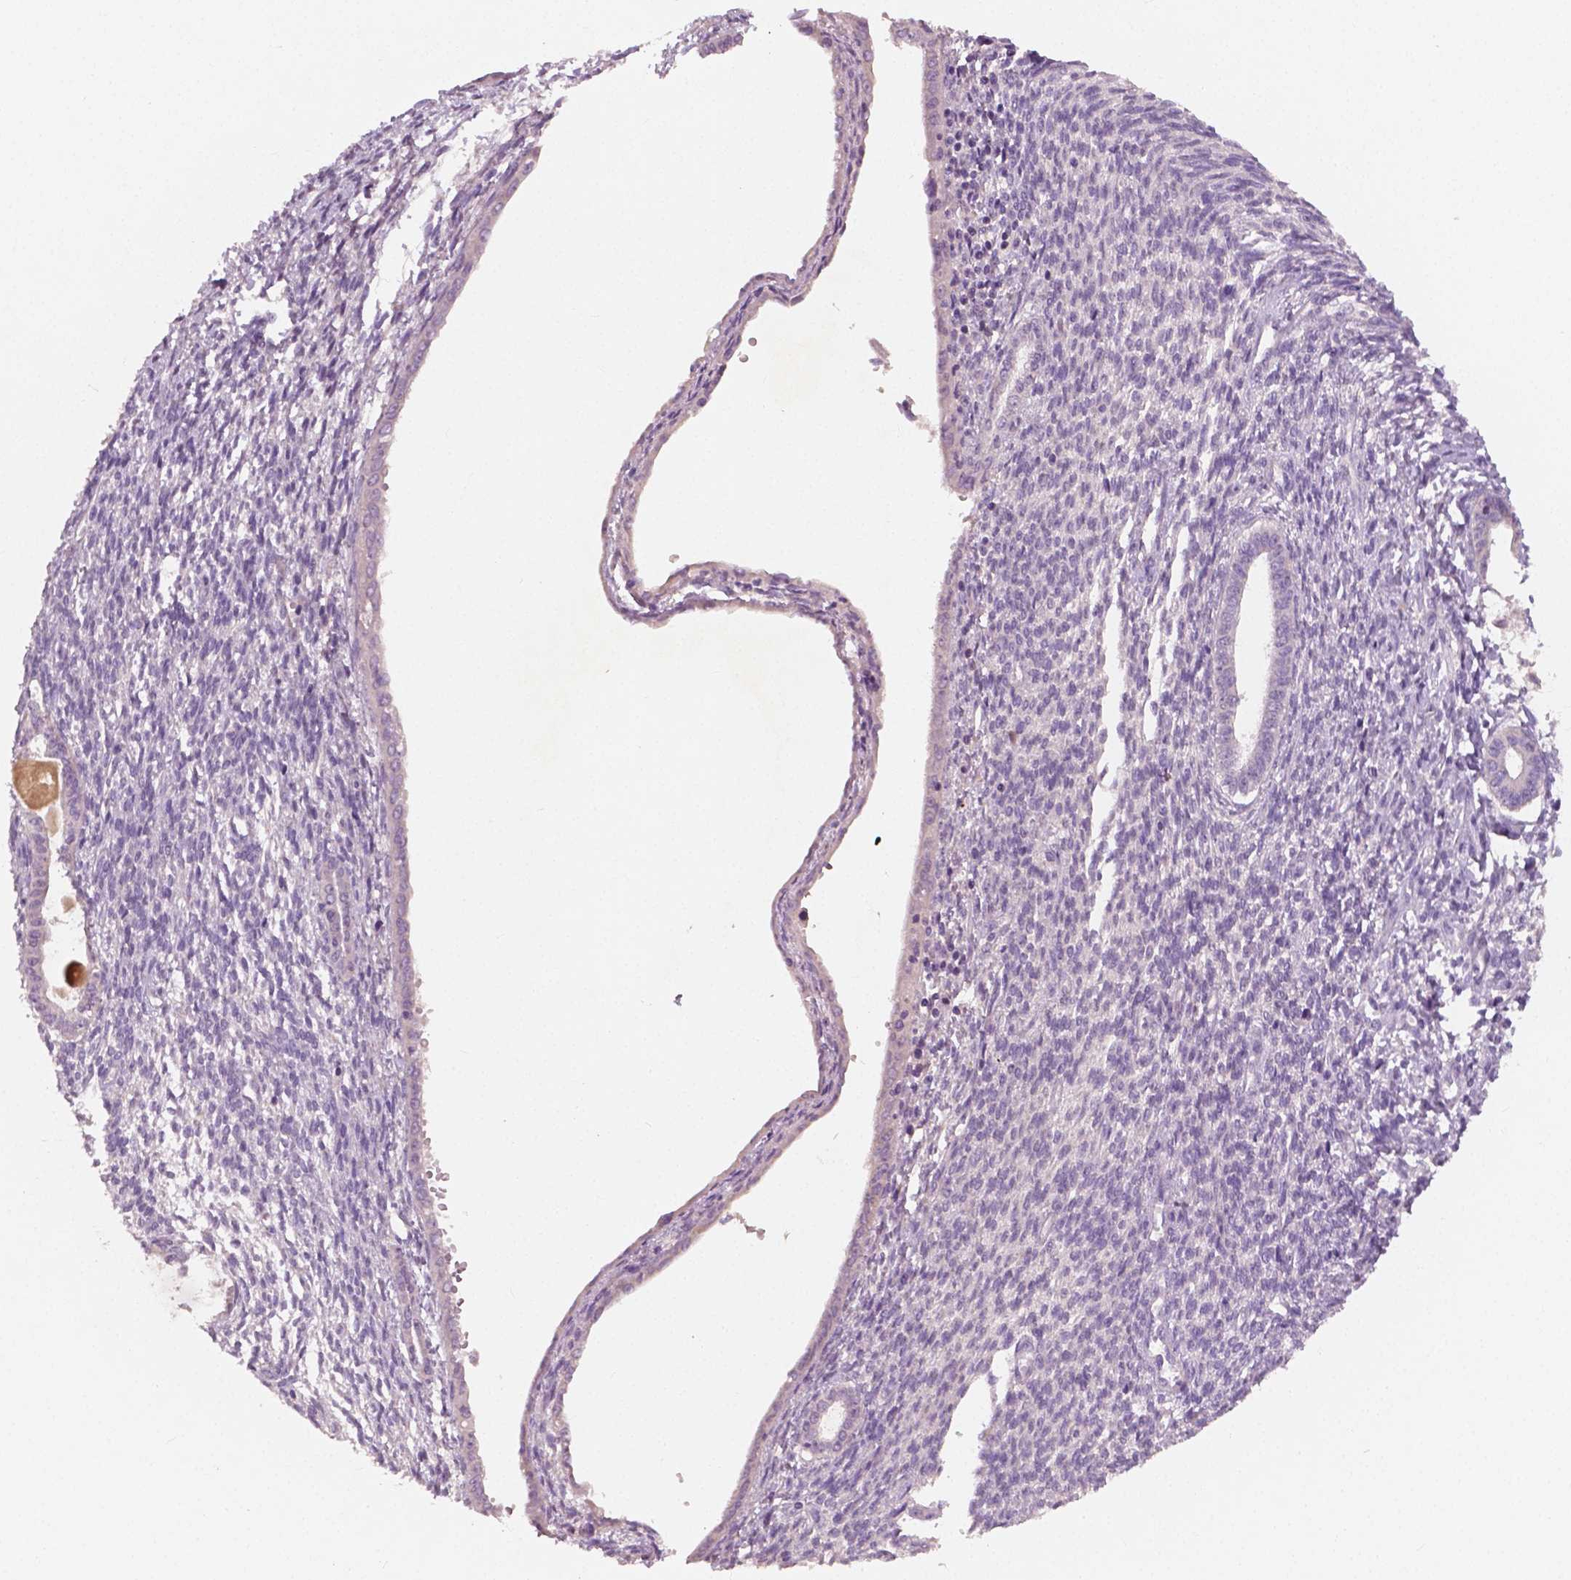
{"staining": {"intensity": "negative", "quantity": "none", "location": "none"}, "tissue": "endometrial cancer", "cell_type": "Tumor cells", "image_type": "cancer", "snomed": [{"axis": "morphology", "description": "Adenocarcinoma, NOS"}, {"axis": "topography", "description": "Endometrium"}], "caption": "Tumor cells are negative for brown protein staining in endometrial cancer.", "gene": "LSM14B", "patient": {"sex": "female", "age": 86}}